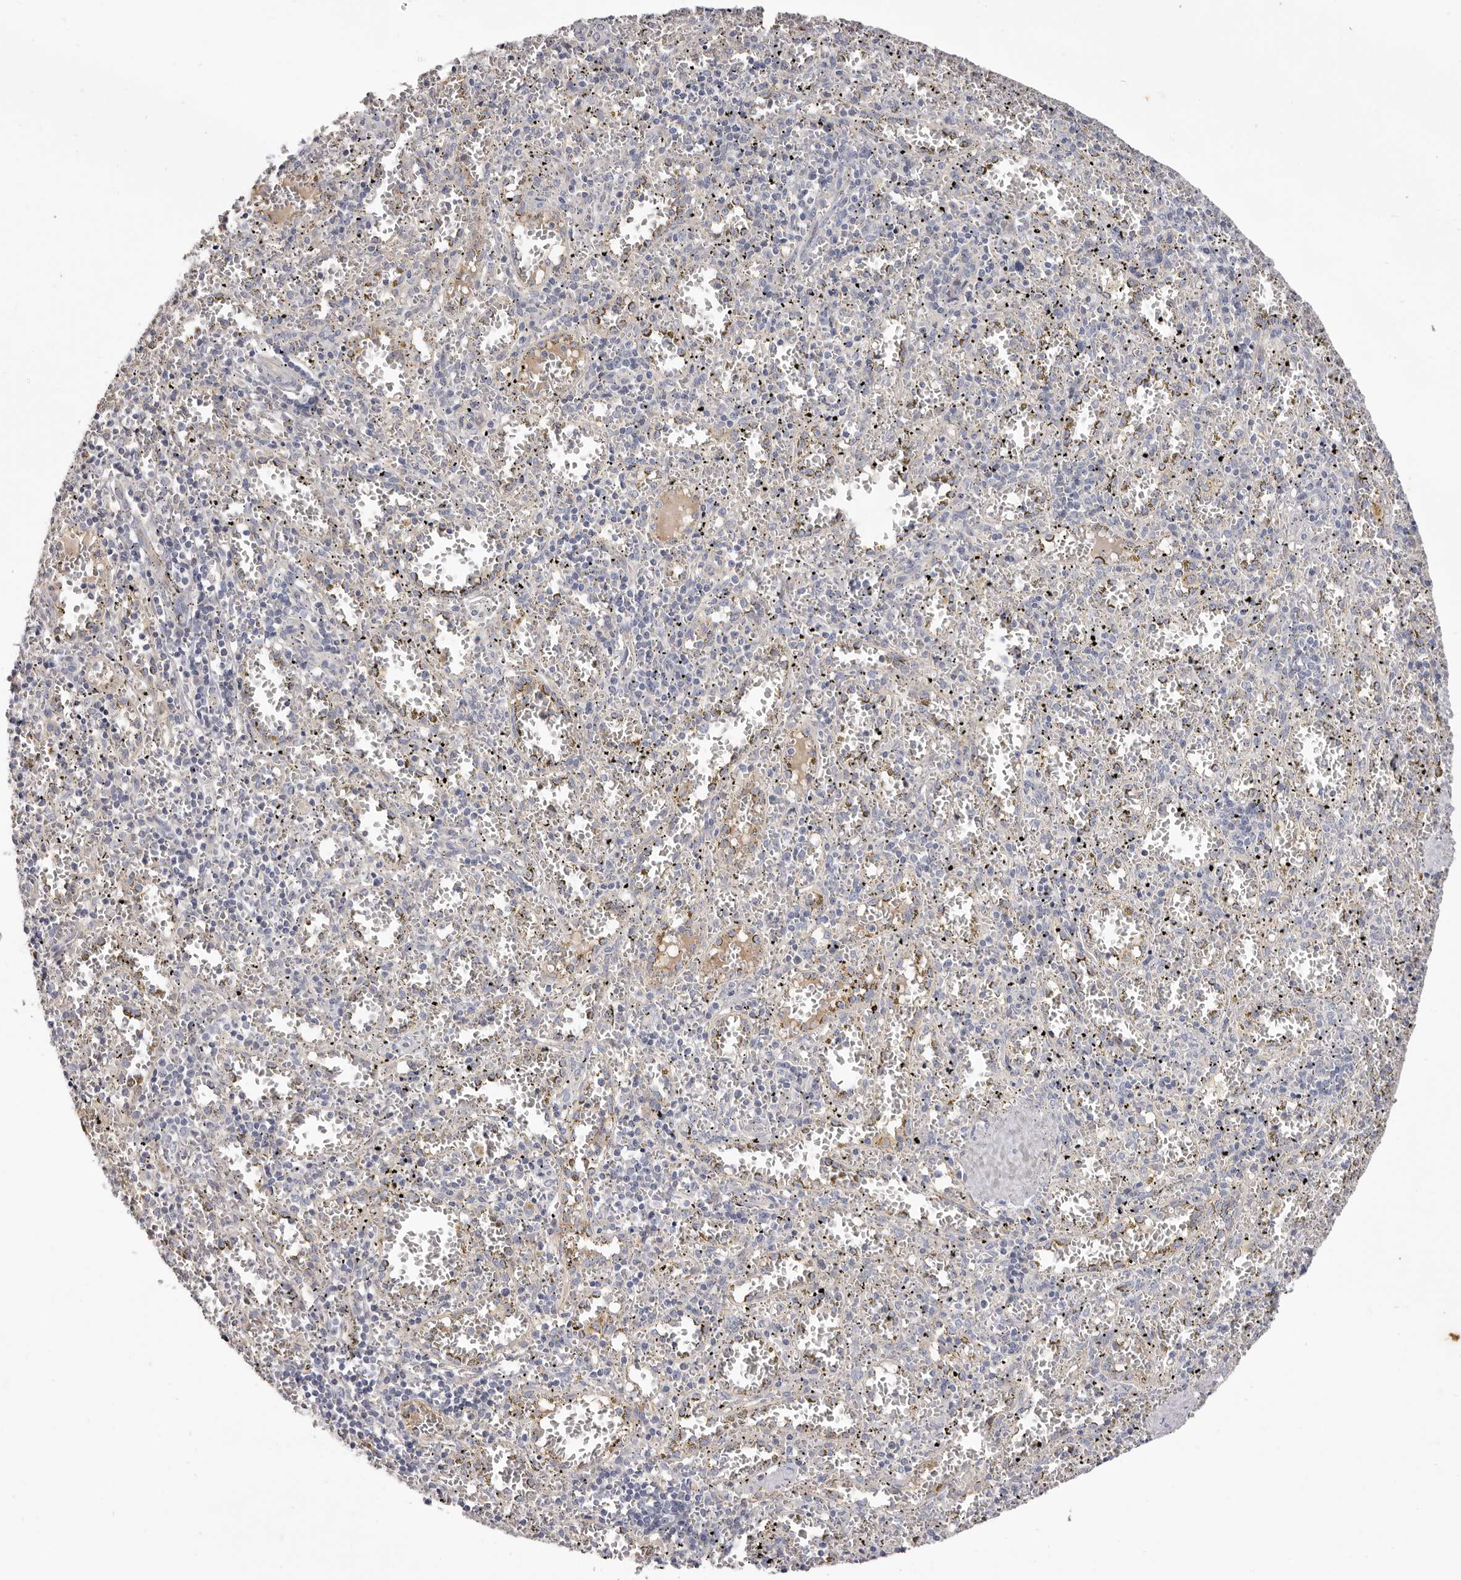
{"staining": {"intensity": "negative", "quantity": "none", "location": "none"}, "tissue": "spleen", "cell_type": "Cells in red pulp", "image_type": "normal", "snomed": [{"axis": "morphology", "description": "Normal tissue, NOS"}, {"axis": "topography", "description": "Spleen"}], "caption": "Cells in red pulp are negative for brown protein staining in normal spleen. Nuclei are stained in blue.", "gene": "STK16", "patient": {"sex": "male", "age": 11}}